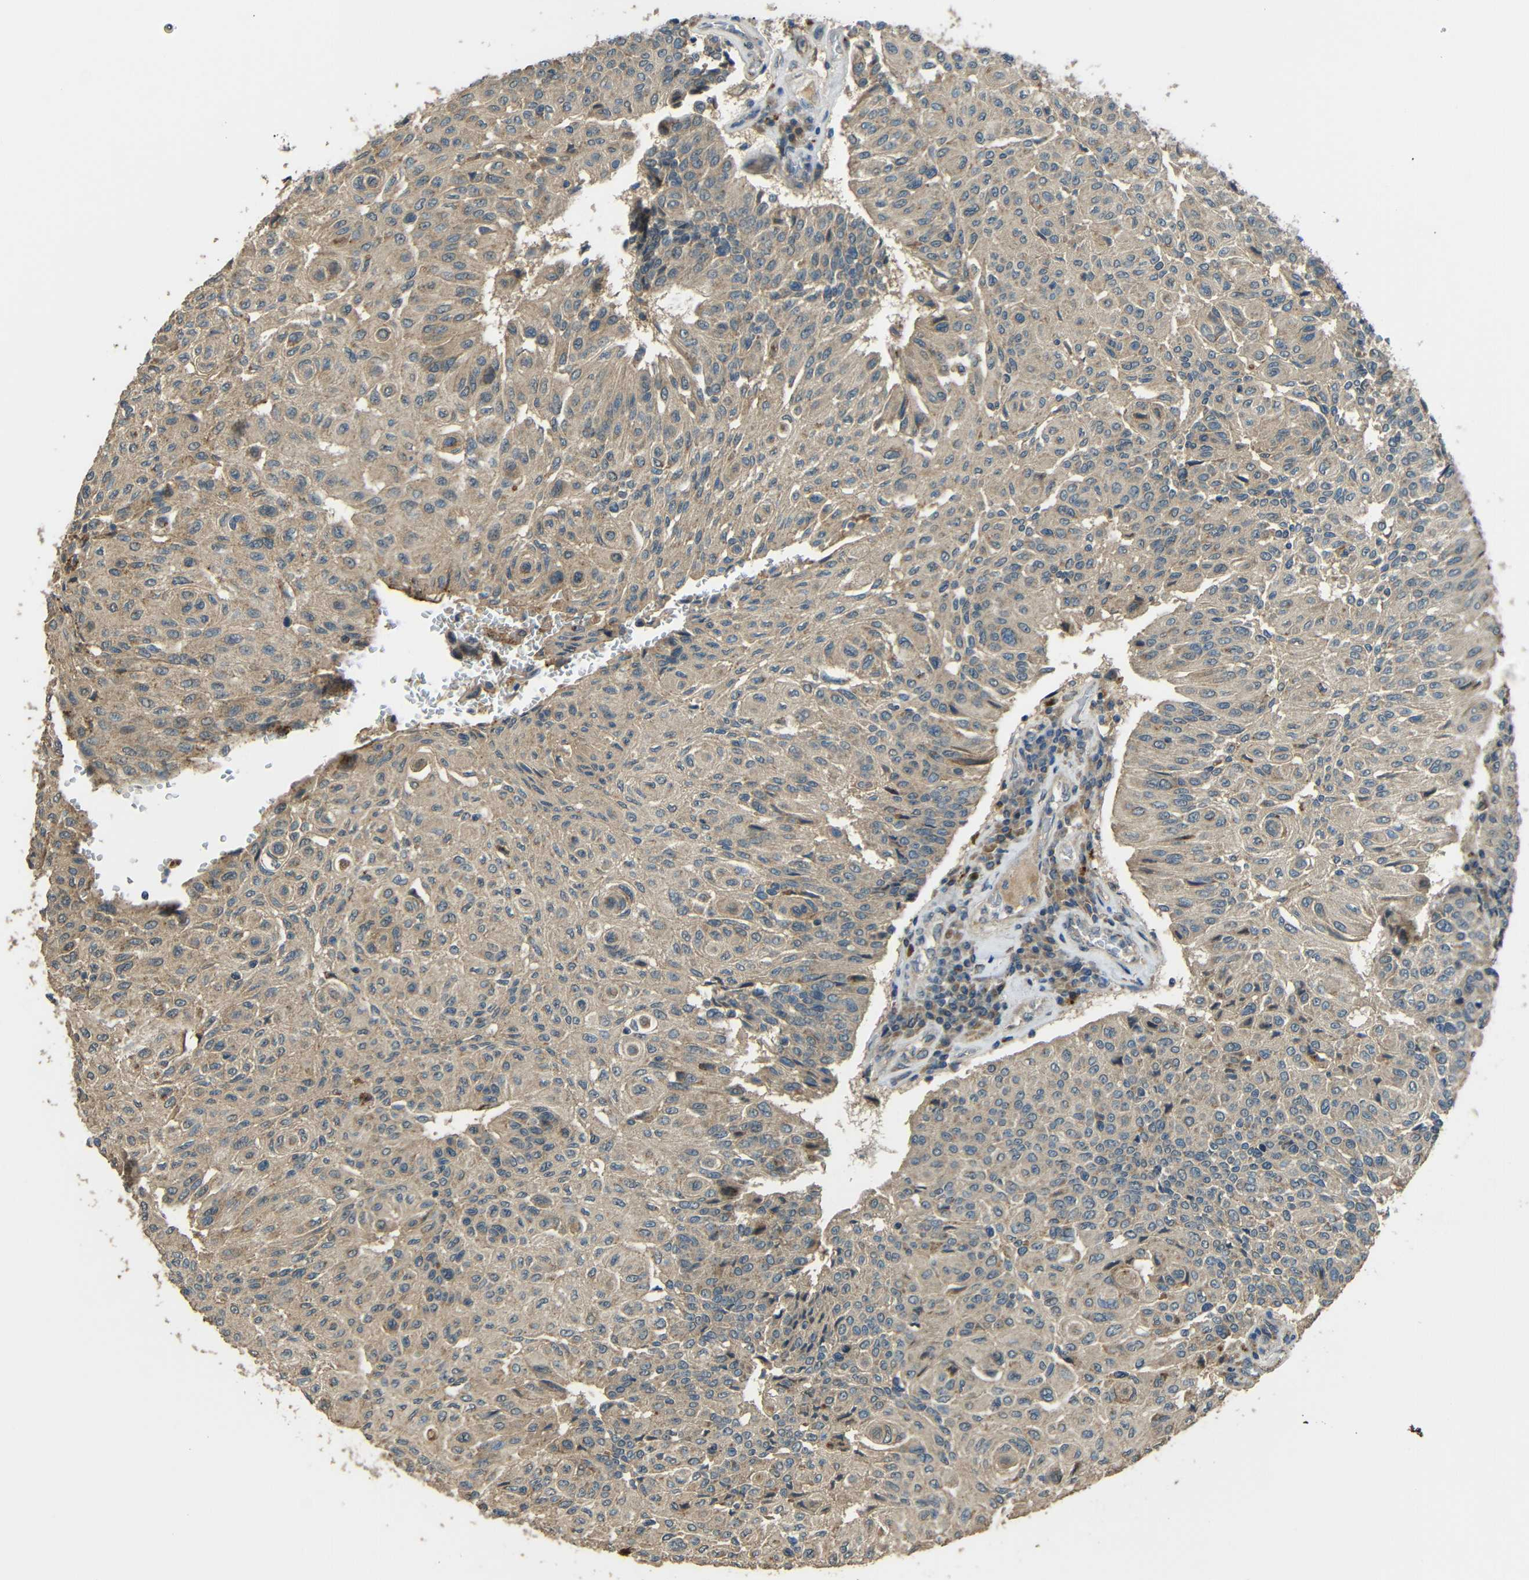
{"staining": {"intensity": "weak", "quantity": ">75%", "location": "cytoplasmic/membranous"}, "tissue": "urothelial cancer", "cell_type": "Tumor cells", "image_type": "cancer", "snomed": [{"axis": "morphology", "description": "Urothelial carcinoma, High grade"}, {"axis": "topography", "description": "Urinary bladder"}], "caption": "Immunohistochemistry (DAB (3,3'-diaminobenzidine)) staining of human high-grade urothelial carcinoma demonstrates weak cytoplasmic/membranous protein positivity in approximately >75% of tumor cells. Immunohistochemistry stains the protein of interest in brown and the nuclei are stained blue.", "gene": "ACACA", "patient": {"sex": "male", "age": 66}}